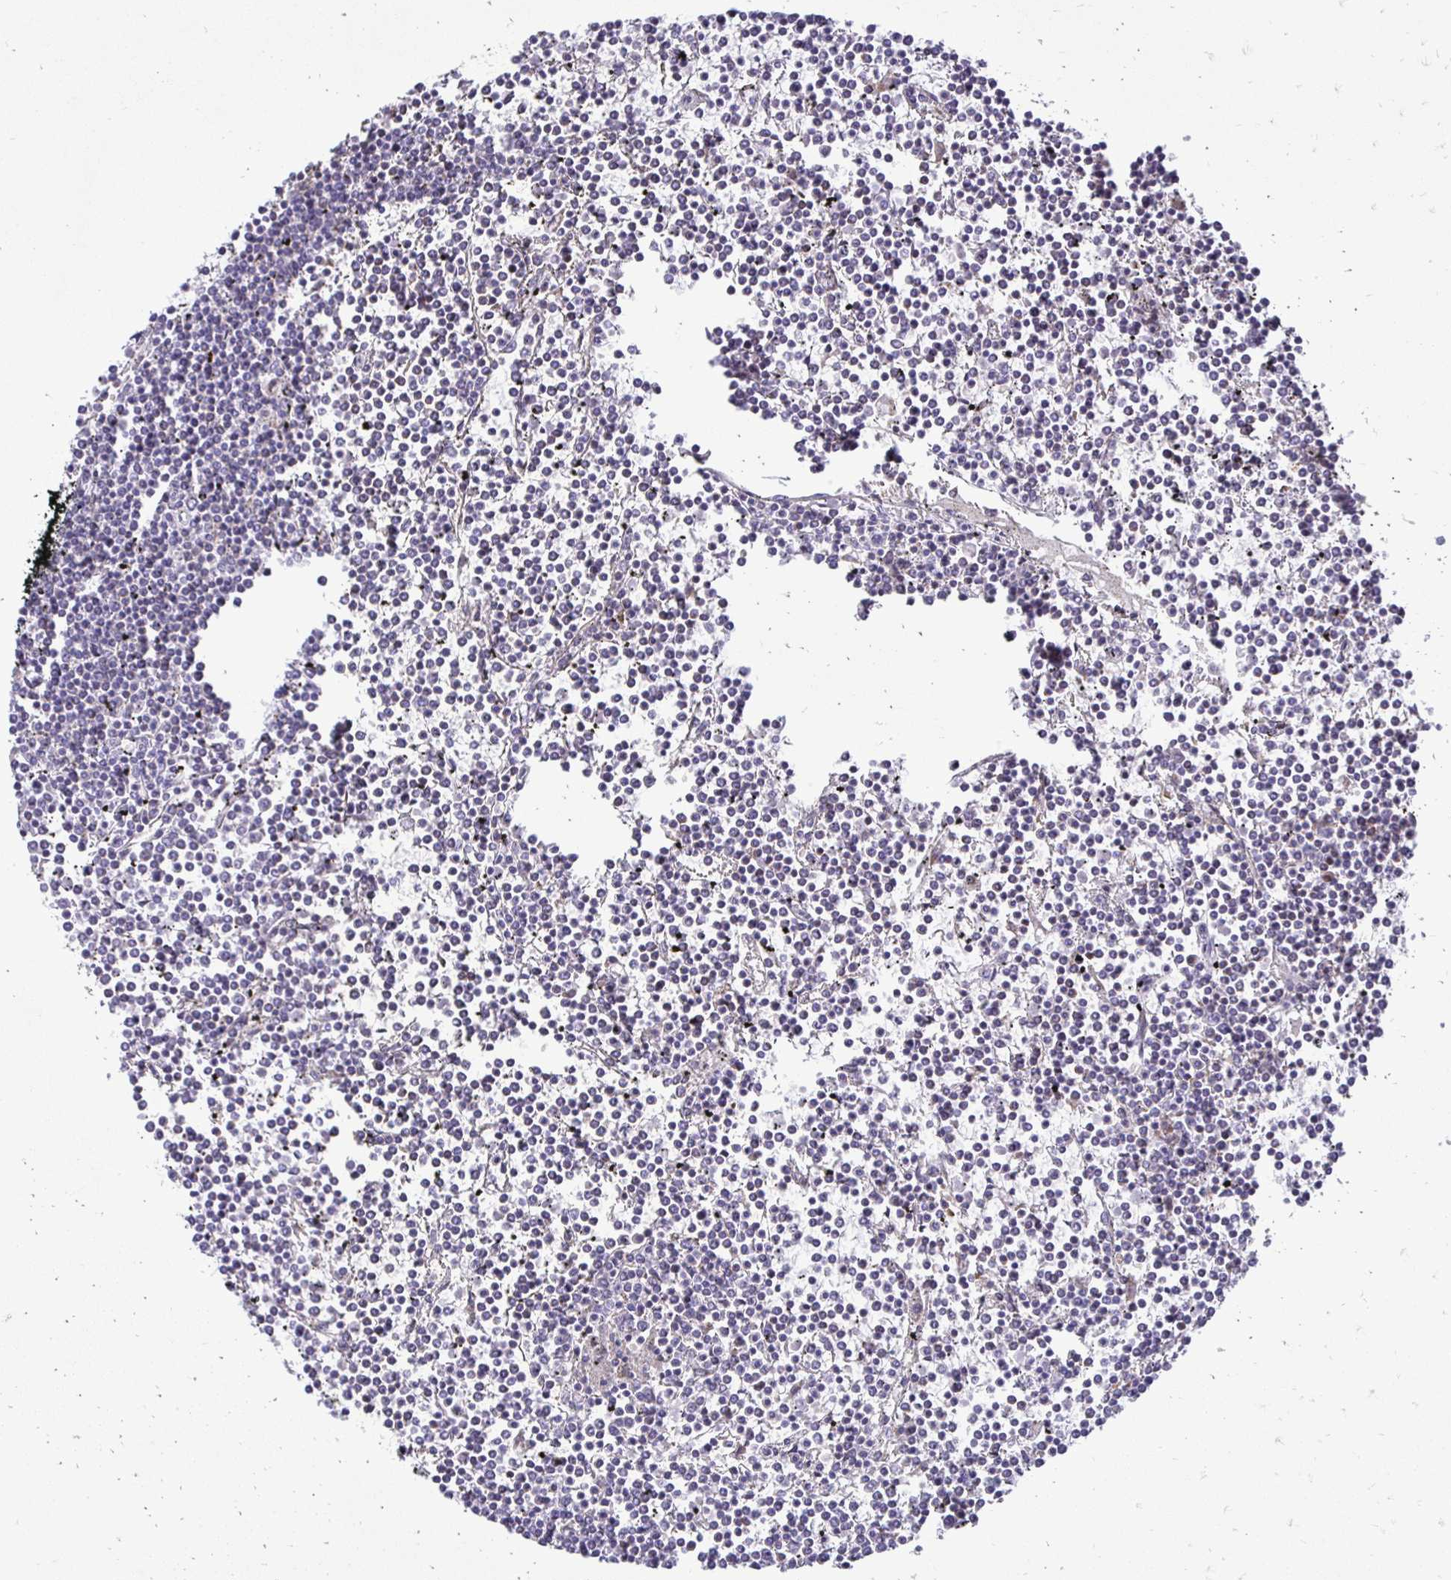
{"staining": {"intensity": "negative", "quantity": "none", "location": "none"}, "tissue": "lymphoma", "cell_type": "Tumor cells", "image_type": "cancer", "snomed": [{"axis": "morphology", "description": "Malignant lymphoma, non-Hodgkin's type, Low grade"}, {"axis": "topography", "description": "Spleen"}], "caption": "IHC micrograph of human malignant lymphoma, non-Hodgkin's type (low-grade) stained for a protein (brown), which demonstrates no staining in tumor cells.", "gene": "GAS2", "patient": {"sex": "female", "age": 19}}